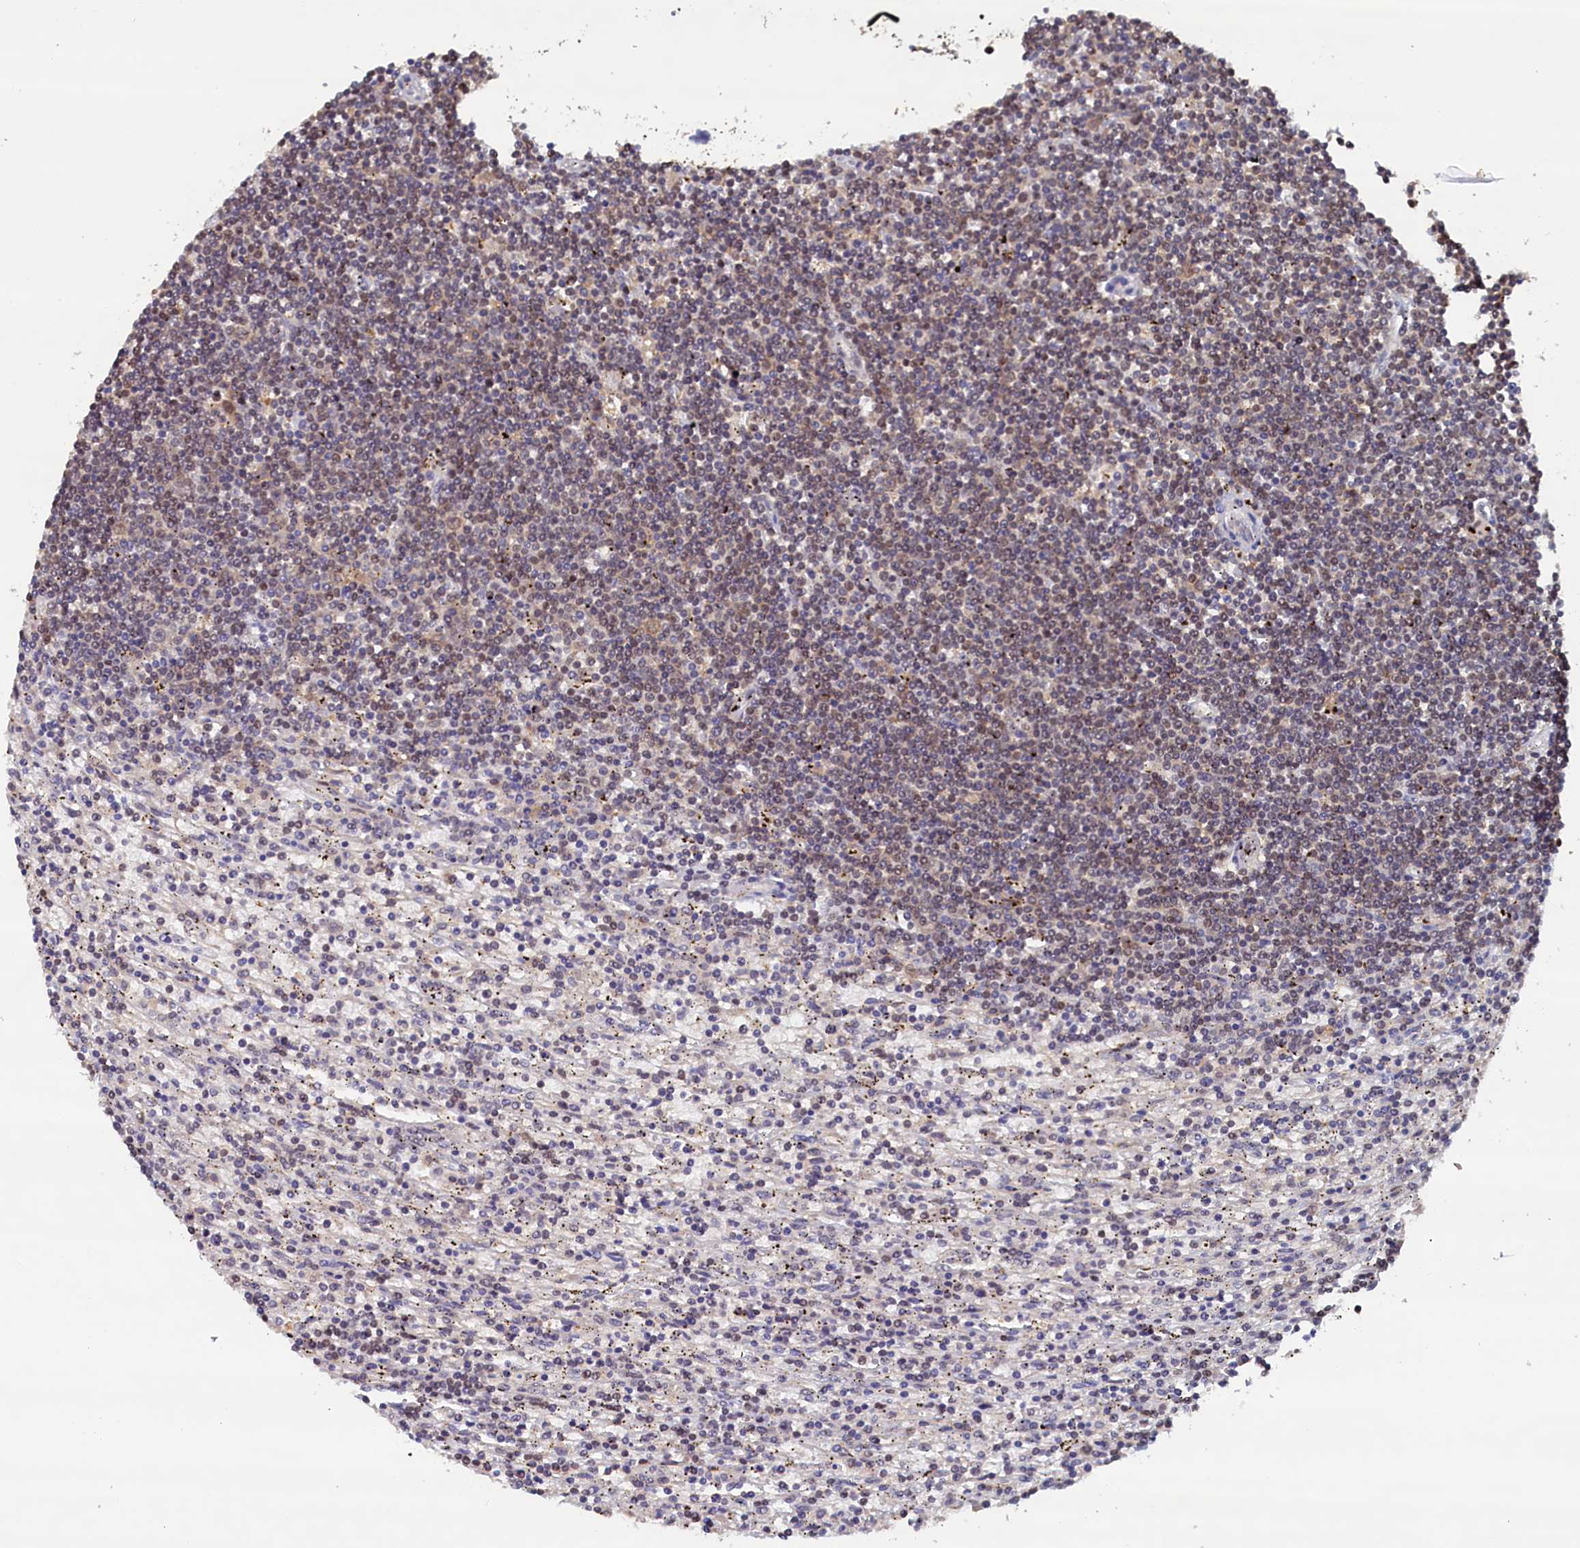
{"staining": {"intensity": "weak", "quantity": "25%-75%", "location": "nuclear"}, "tissue": "lymphoma", "cell_type": "Tumor cells", "image_type": "cancer", "snomed": [{"axis": "morphology", "description": "Malignant lymphoma, non-Hodgkin's type, Low grade"}, {"axis": "topography", "description": "Spleen"}], "caption": "Immunohistochemical staining of human malignant lymphoma, non-Hodgkin's type (low-grade) displays weak nuclear protein expression in about 25%-75% of tumor cells.", "gene": "AHCY", "patient": {"sex": "male", "age": 76}}